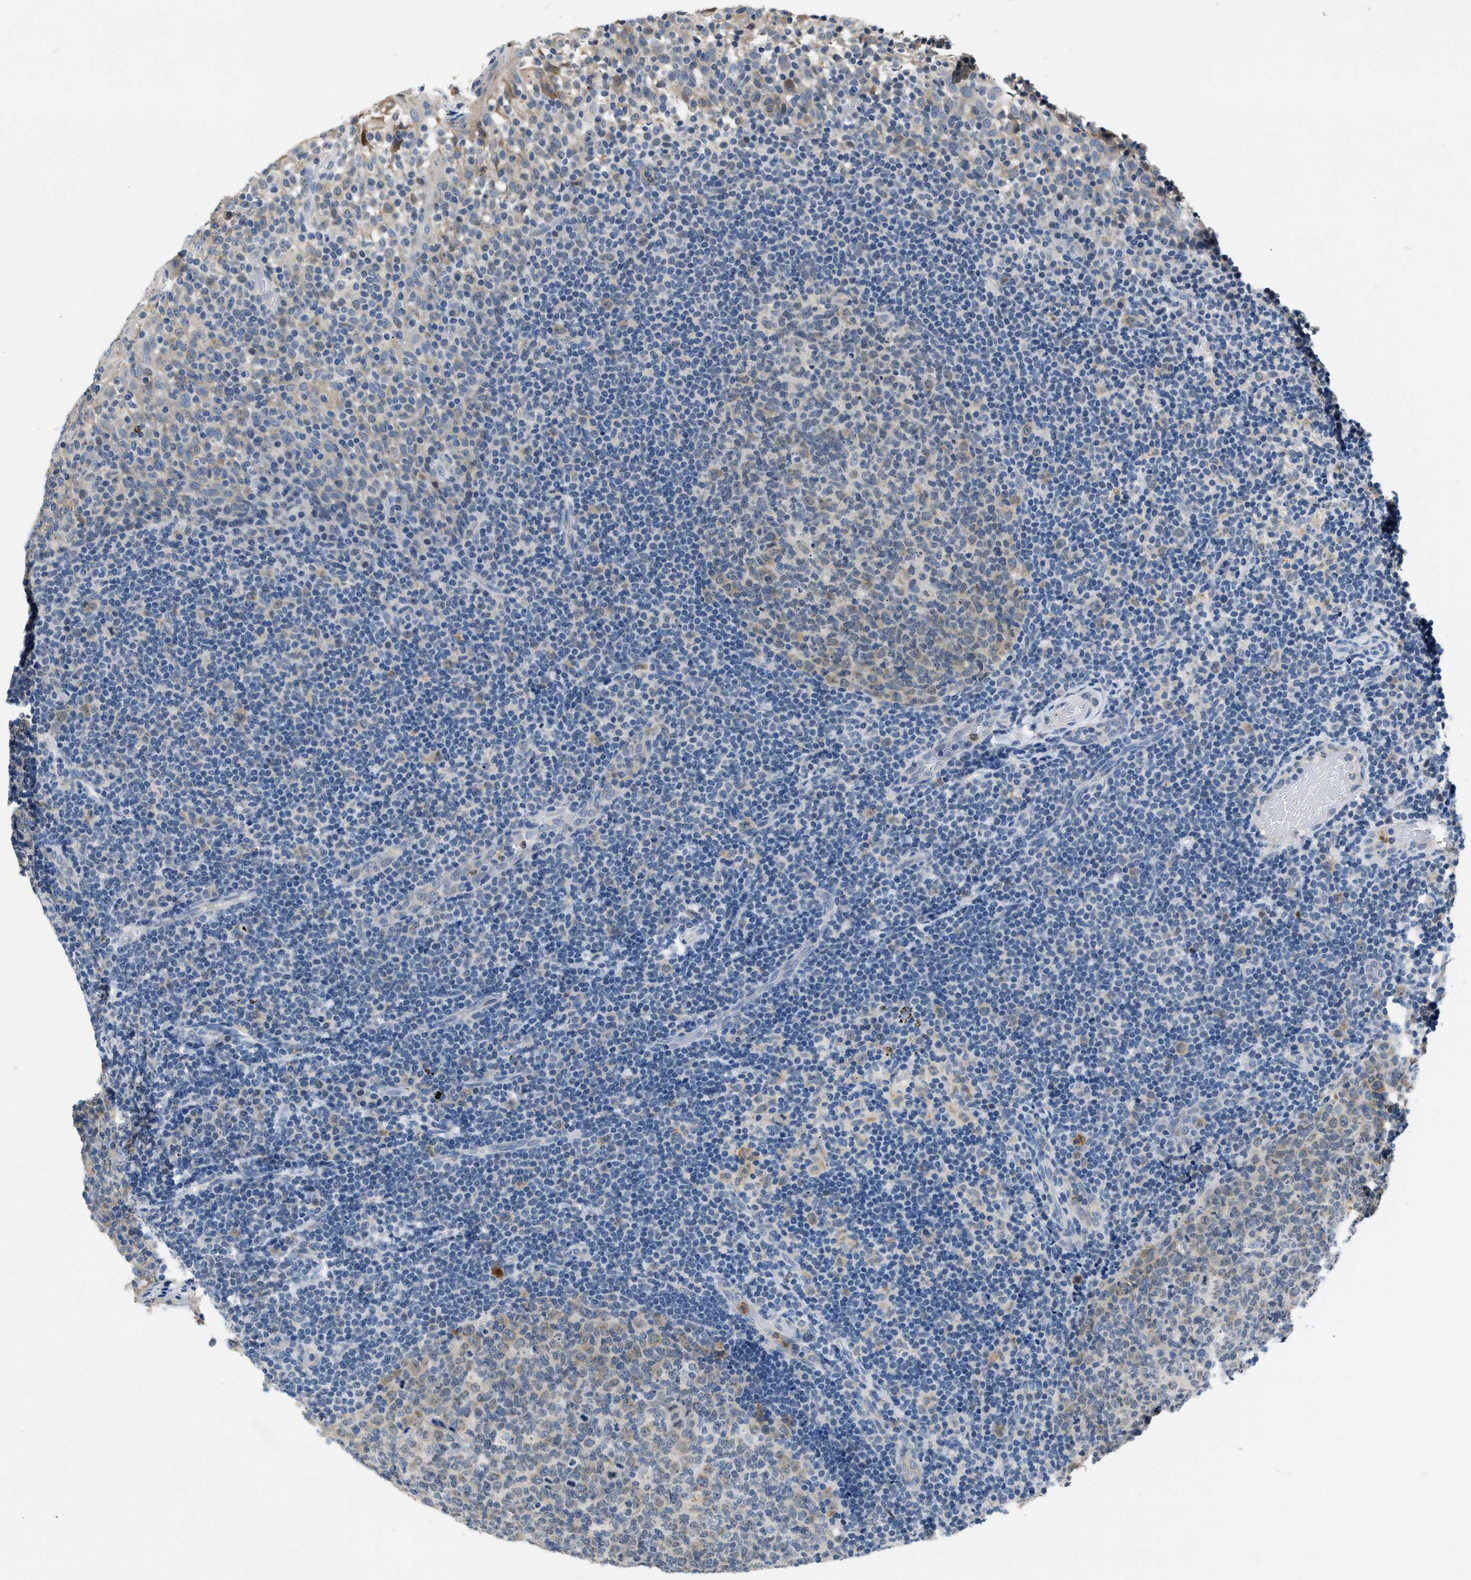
{"staining": {"intensity": "weak", "quantity": "25%-75%", "location": "cytoplasmic/membranous"}, "tissue": "tonsil", "cell_type": "Germinal center cells", "image_type": "normal", "snomed": [{"axis": "morphology", "description": "Normal tissue, NOS"}, {"axis": "topography", "description": "Tonsil"}], "caption": "This is a micrograph of IHC staining of benign tonsil, which shows weak positivity in the cytoplasmic/membranous of germinal center cells.", "gene": "TOMM34", "patient": {"sex": "female", "age": 19}}